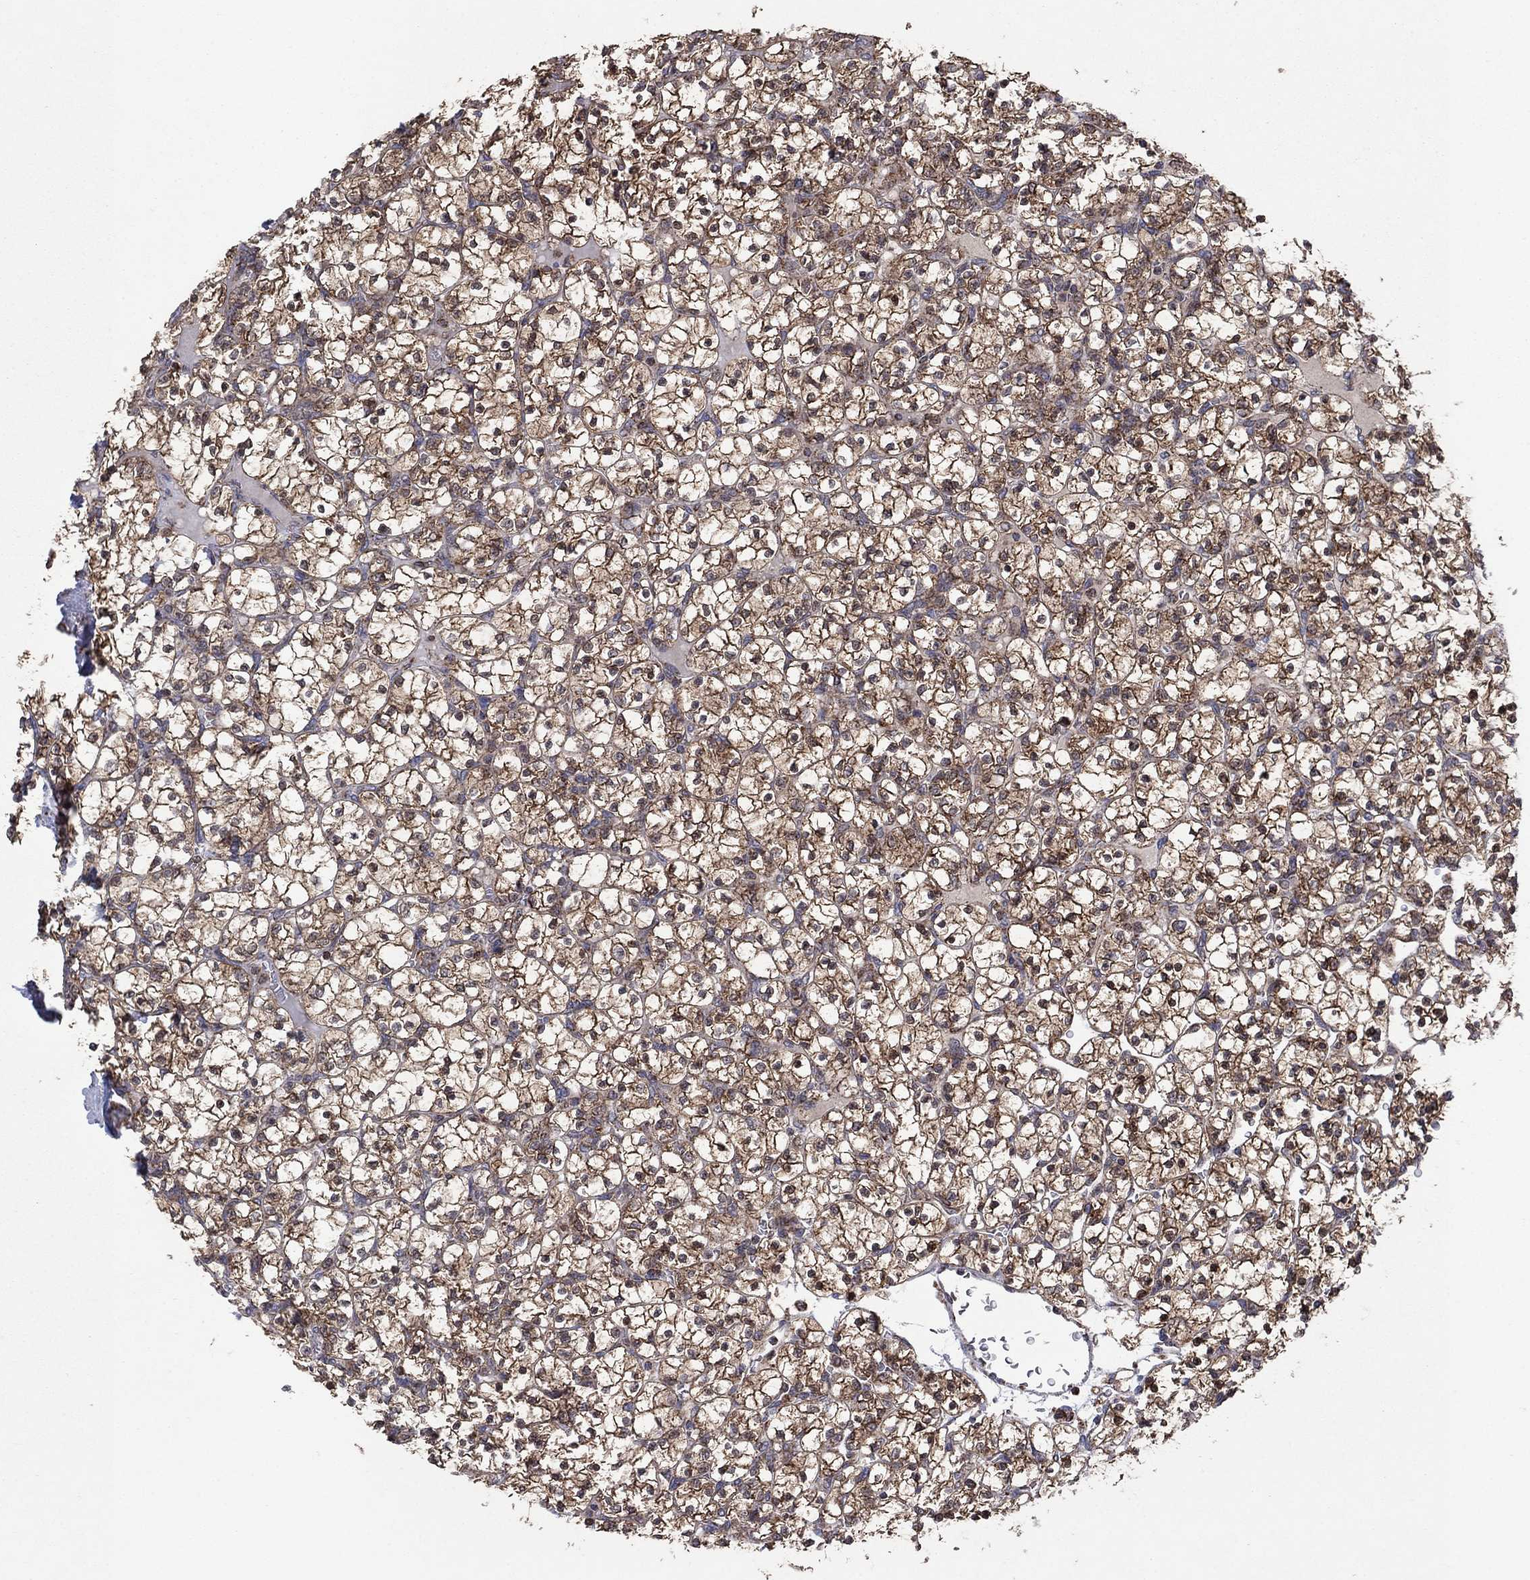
{"staining": {"intensity": "strong", "quantity": ">75%", "location": "cytoplasmic/membranous"}, "tissue": "renal cancer", "cell_type": "Tumor cells", "image_type": "cancer", "snomed": [{"axis": "morphology", "description": "Adenocarcinoma, NOS"}, {"axis": "topography", "description": "Kidney"}], "caption": "Human renal cancer (adenocarcinoma) stained with a brown dye shows strong cytoplasmic/membranous positive positivity in about >75% of tumor cells.", "gene": "DPH1", "patient": {"sex": "female", "age": 89}}